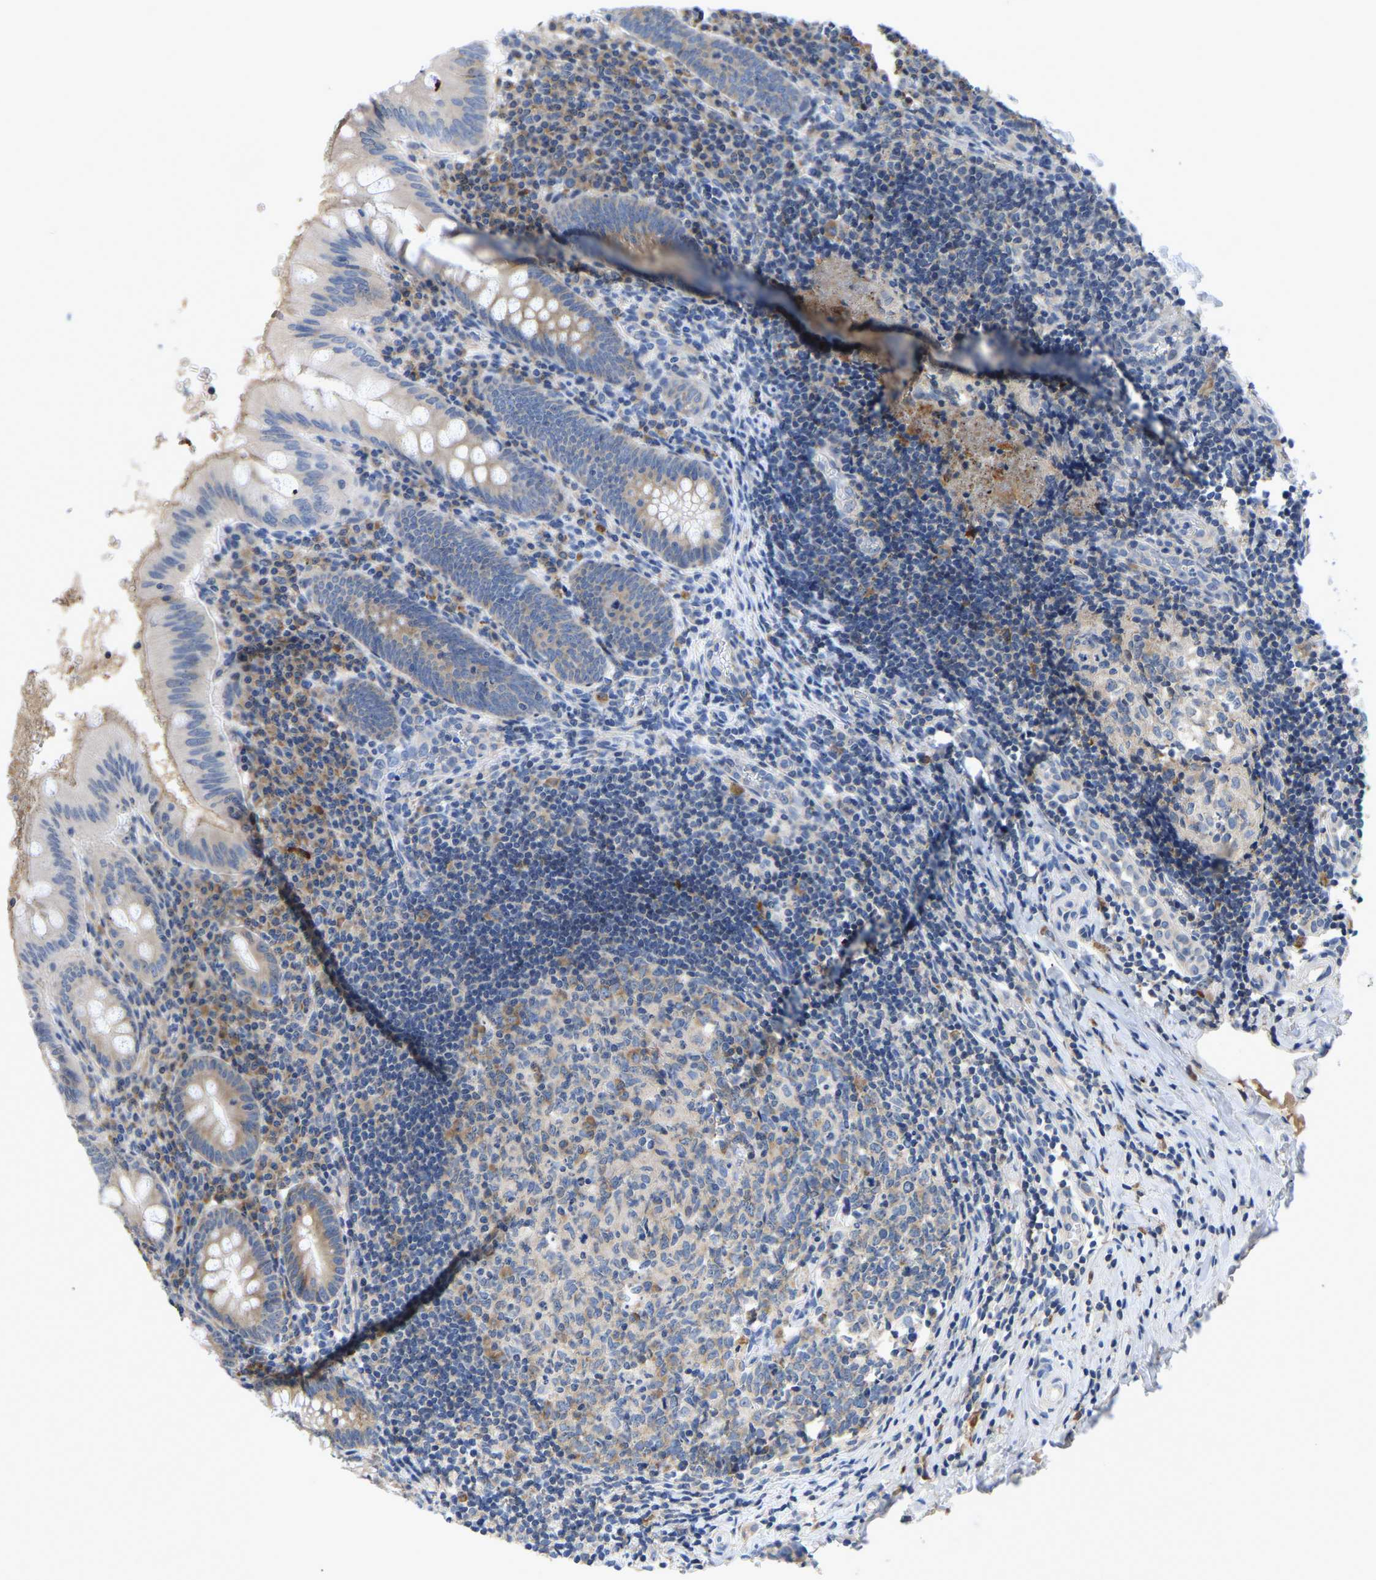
{"staining": {"intensity": "weak", "quantity": "25%-75%", "location": "cytoplasmic/membranous"}, "tissue": "appendix", "cell_type": "Glandular cells", "image_type": "normal", "snomed": [{"axis": "morphology", "description": "Normal tissue, NOS"}, {"axis": "topography", "description": "Appendix"}], "caption": "This photomicrograph reveals immunohistochemistry staining of normal human appendix, with low weak cytoplasmic/membranous expression in approximately 25%-75% of glandular cells.", "gene": "ABCA10", "patient": {"sex": "male", "age": 8}}